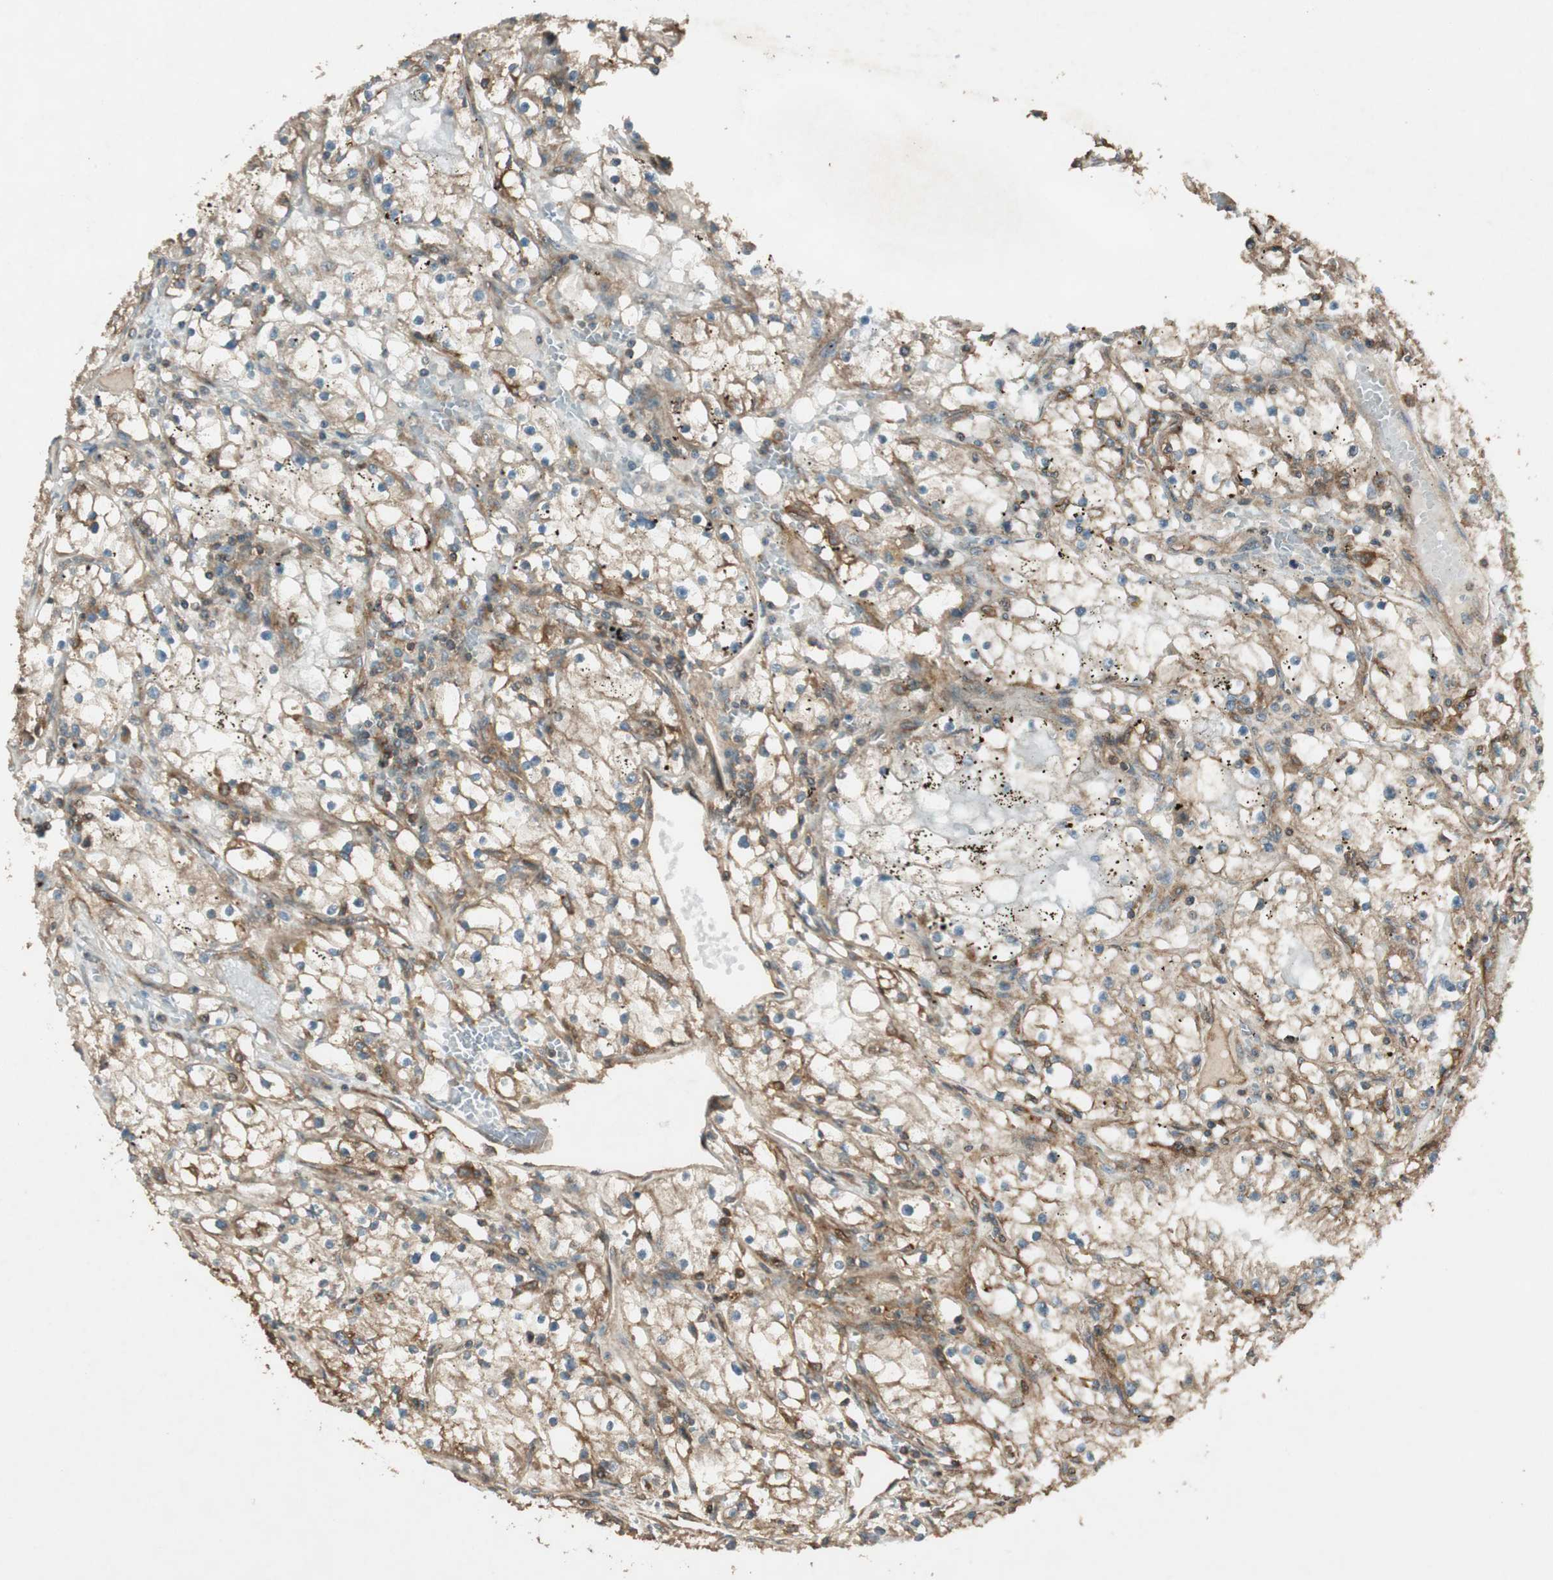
{"staining": {"intensity": "moderate", "quantity": ">75%", "location": "cytoplasmic/membranous"}, "tissue": "renal cancer", "cell_type": "Tumor cells", "image_type": "cancer", "snomed": [{"axis": "morphology", "description": "Adenocarcinoma, NOS"}, {"axis": "topography", "description": "Kidney"}], "caption": "Immunohistochemistry image of neoplastic tissue: adenocarcinoma (renal) stained using immunohistochemistry shows medium levels of moderate protein expression localized specifically in the cytoplasmic/membranous of tumor cells, appearing as a cytoplasmic/membranous brown color.", "gene": "BTN3A3", "patient": {"sex": "male", "age": 56}}